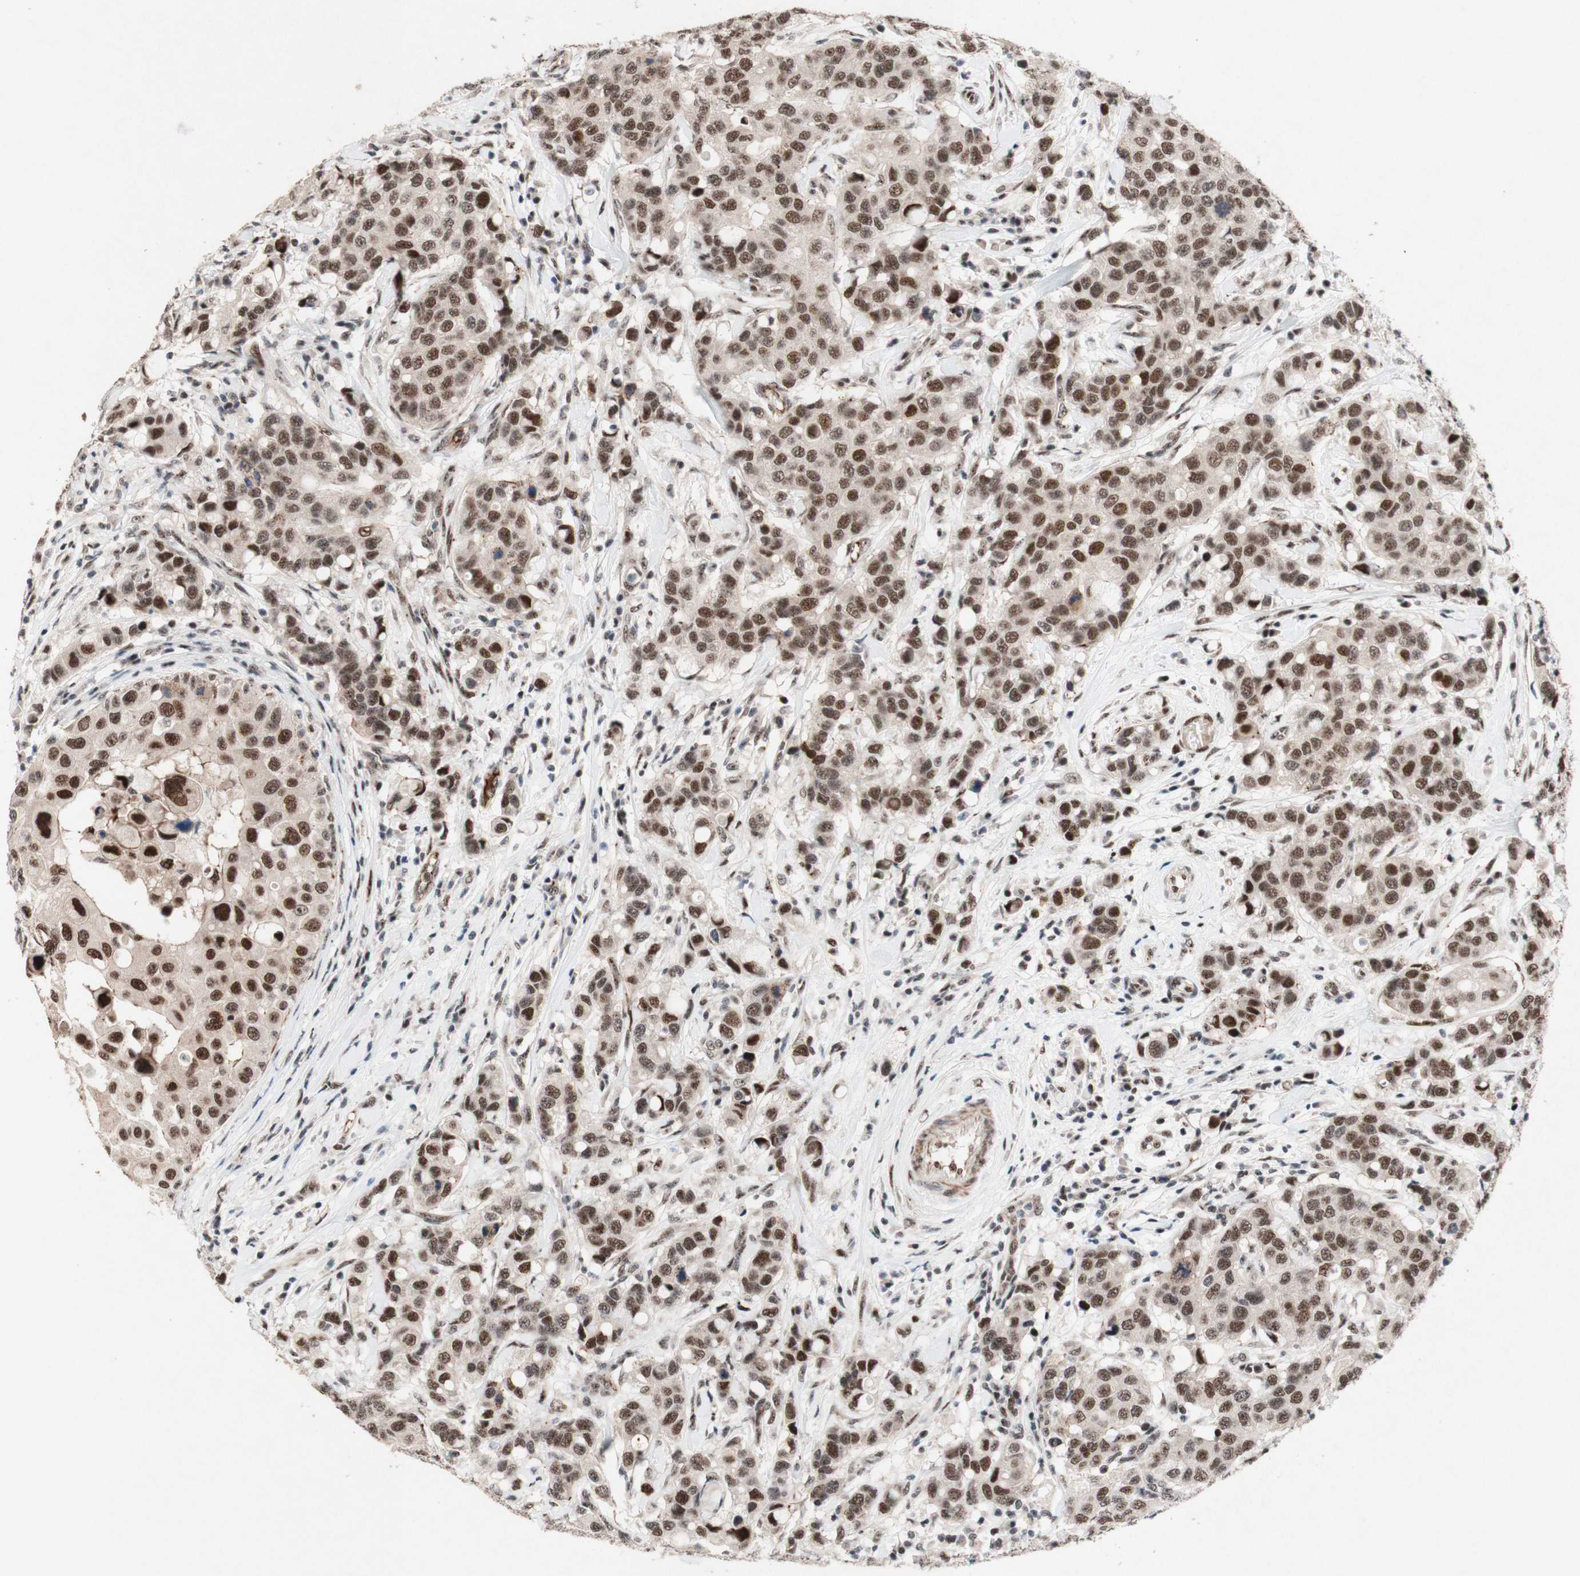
{"staining": {"intensity": "moderate", "quantity": ">75%", "location": "nuclear"}, "tissue": "breast cancer", "cell_type": "Tumor cells", "image_type": "cancer", "snomed": [{"axis": "morphology", "description": "Duct carcinoma"}, {"axis": "topography", "description": "Breast"}], "caption": "Immunohistochemistry (IHC) staining of intraductal carcinoma (breast), which shows medium levels of moderate nuclear positivity in about >75% of tumor cells indicating moderate nuclear protein positivity. The staining was performed using DAB (brown) for protein detection and nuclei were counterstained in hematoxylin (blue).", "gene": "TLE1", "patient": {"sex": "female", "age": 27}}